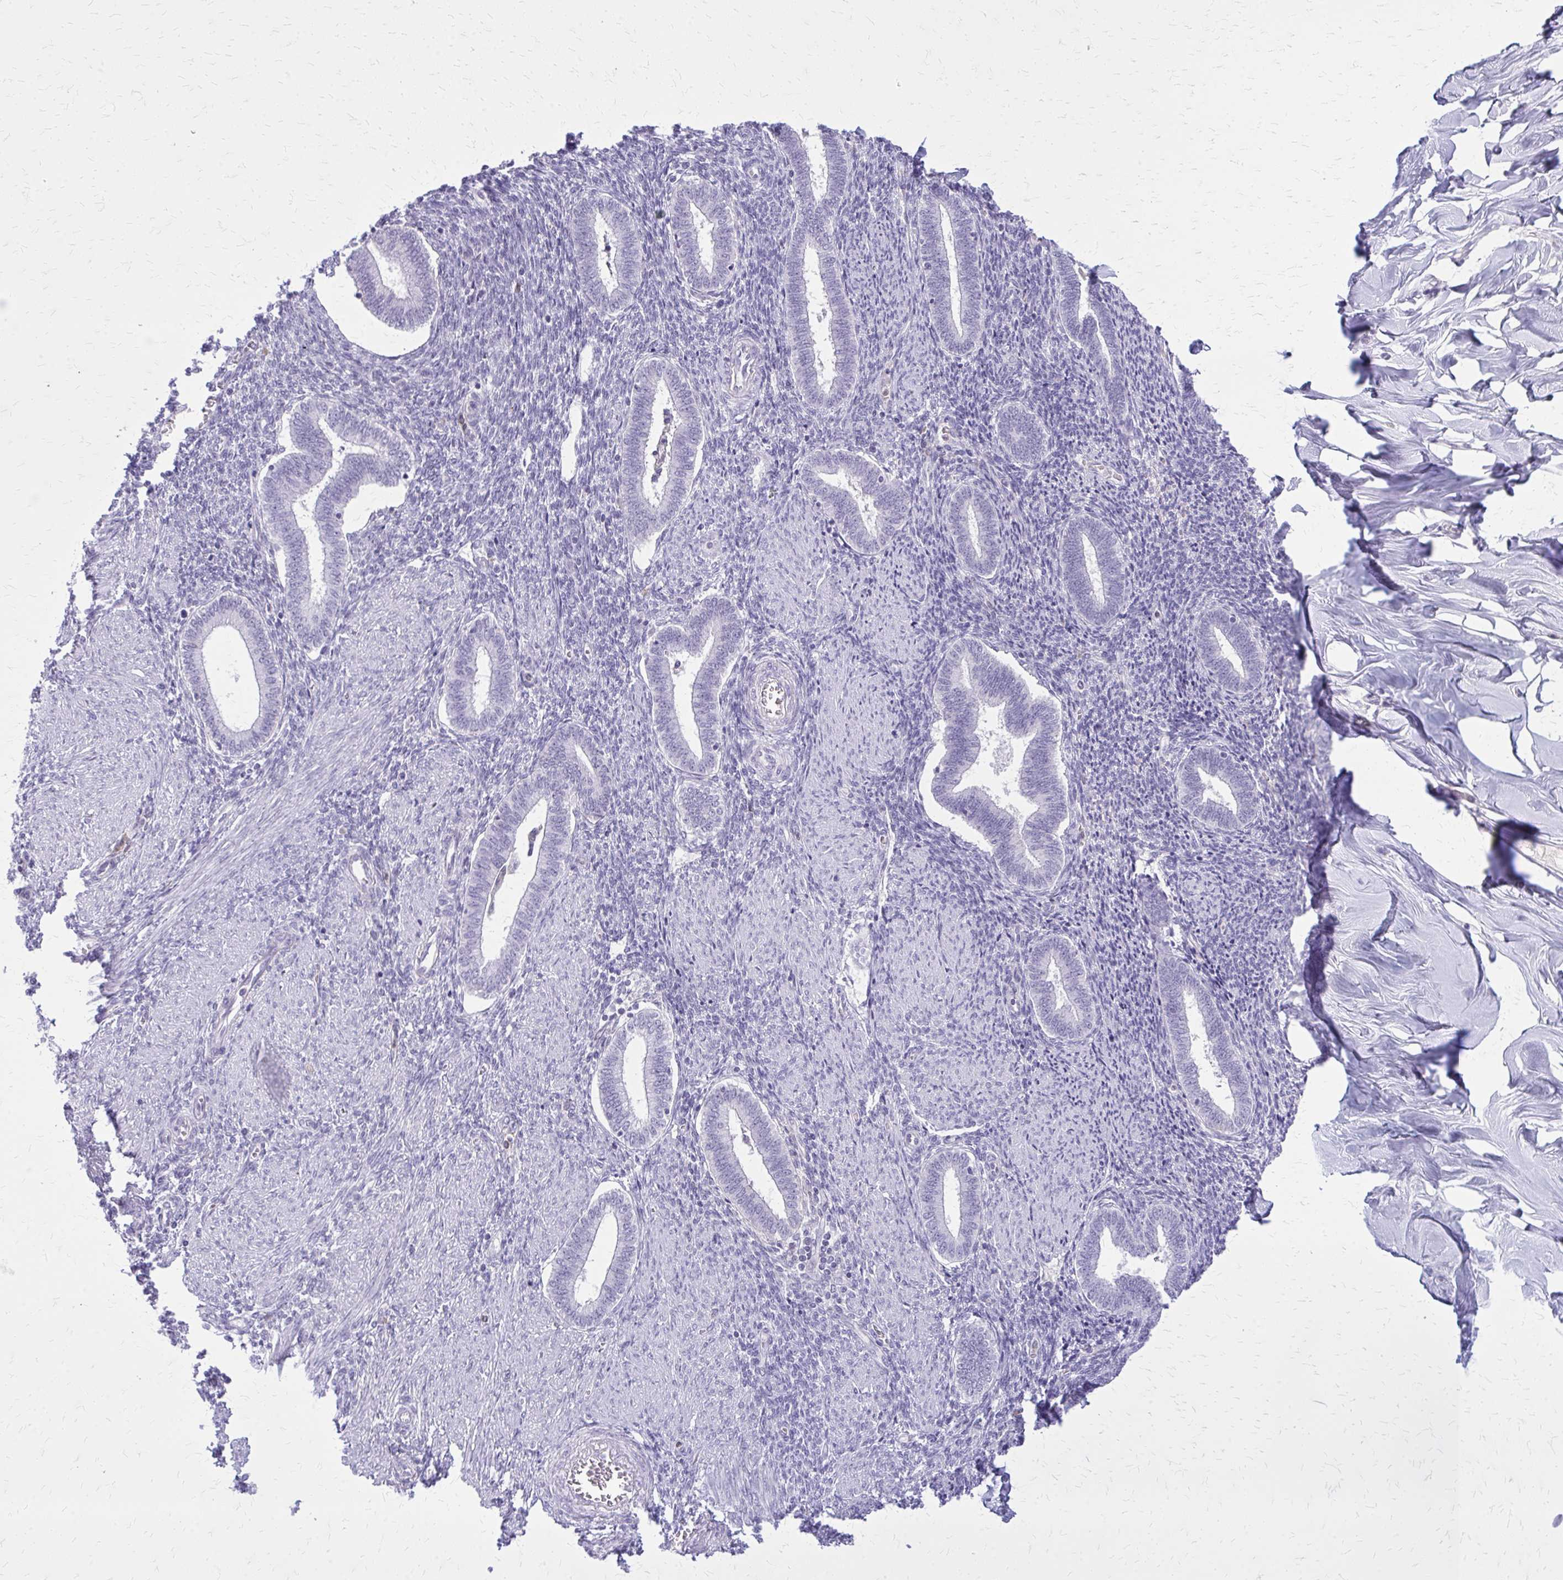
{"staining": {"intensity": "negative", "quantity": "none", "location": "none"}, "tissue": "endometrium", "cell_type": "Cells in endometrial stroma", "image_type": "normal", "snomed": [{"axis": "morphology", "description": "Normal tissue, NOS"}, {"axis": "topography", "description": "Endometrium"}], "caption": "Immunohistochemical staining of benign human endometrium demonstrates no significant positivity in cells in endometrial stroma.", "gene": "GLRX", "patient": {"sex": "female", "age": 42}}